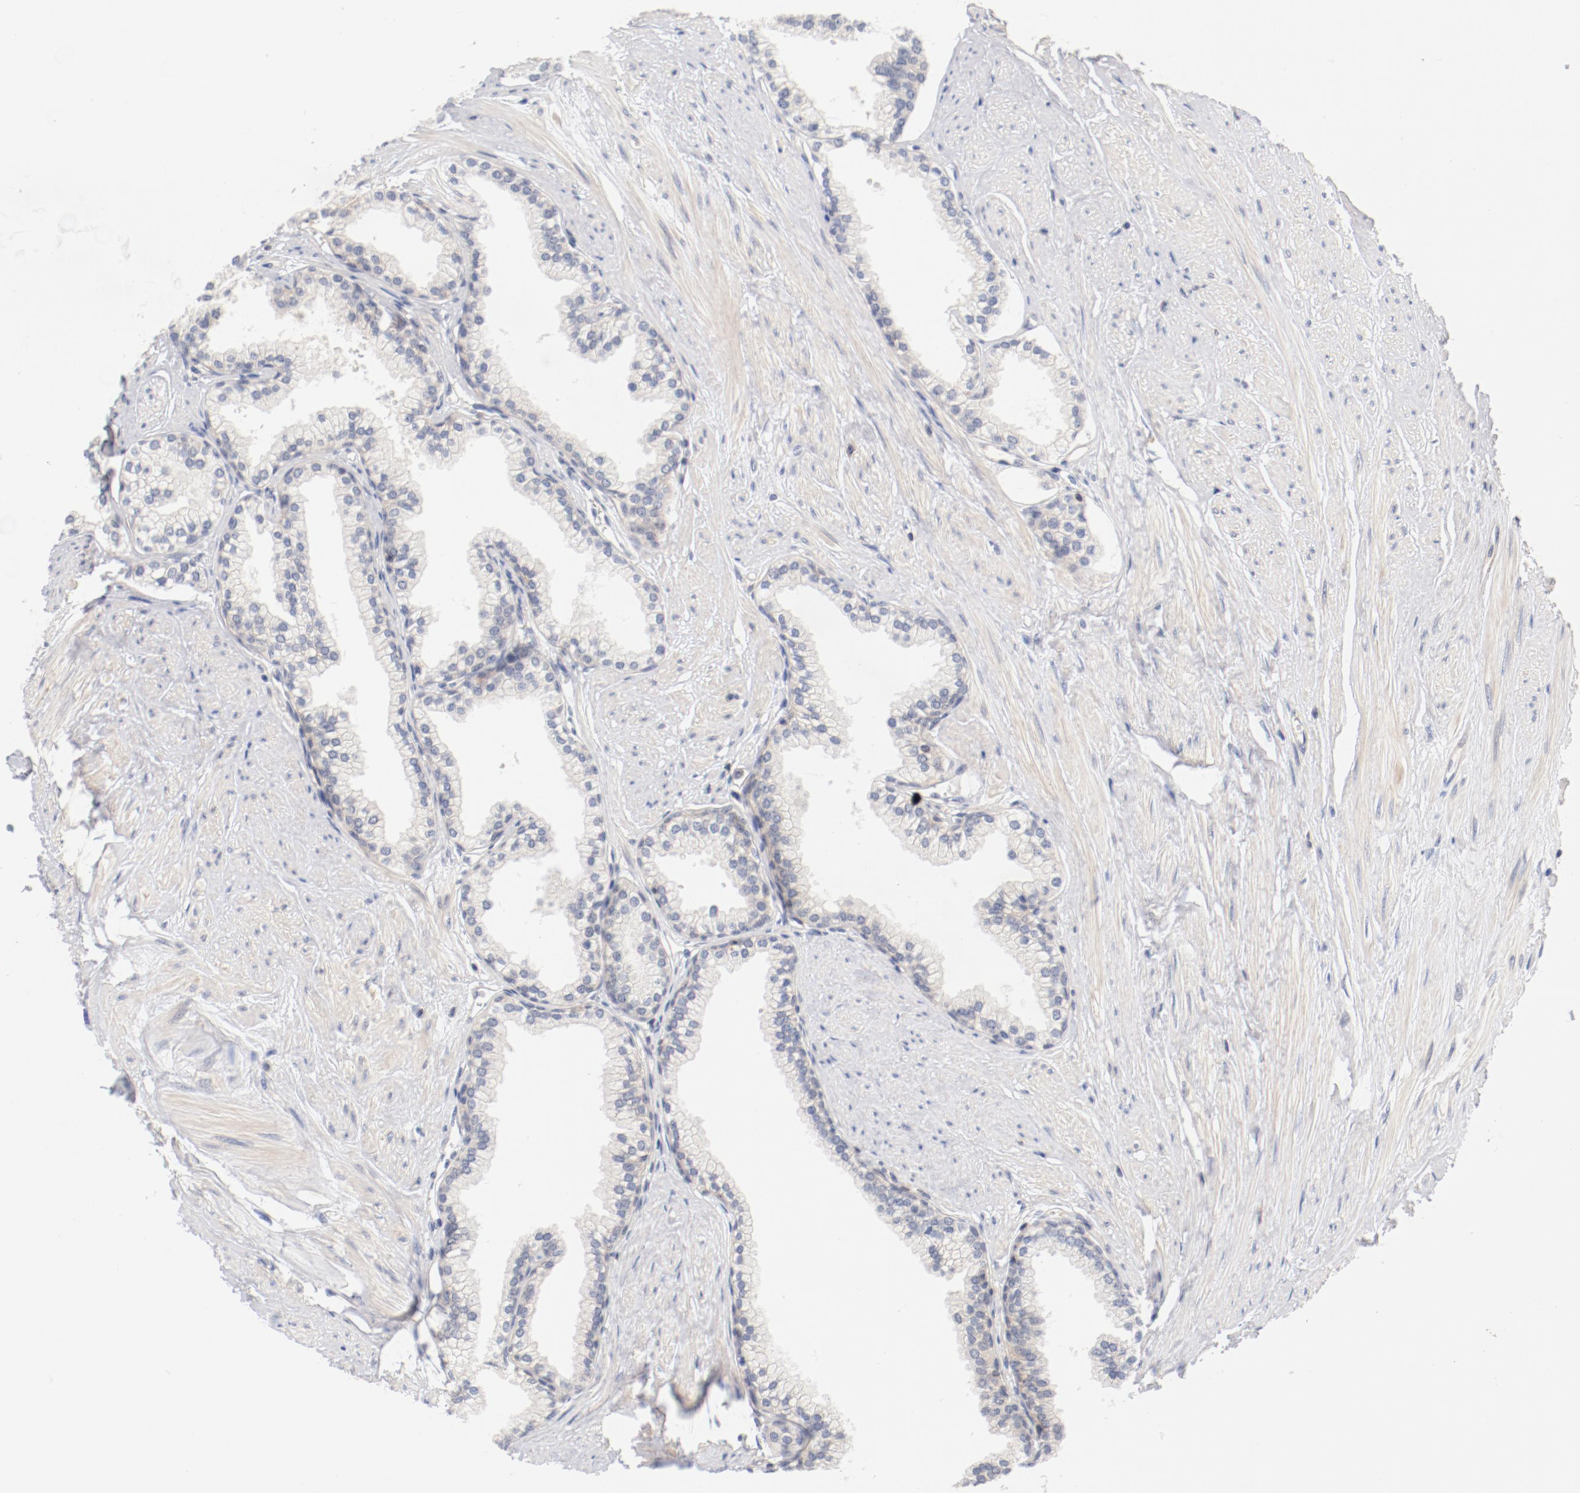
{"staining": {"intensity": "weak", "quantity": "25%-75%", "location": "cytoplasmic/membranous"}, "tissue": "prostate", "cell_type": "Glandular cells", "image_type": "normal", "snomed": [{"axis": "morphology", "description": "Normal tissue, NOS"}, {"axis": "topography", "description": "Prostate"}], "caption": "Brown immunohistochemical staining in normal human prostate reveals weak cytoplasmic/membranous expression in about 25%-75% of glandular cells.", "gene": "ZNF267", "patient": {"sex": "male", "age": 64}}